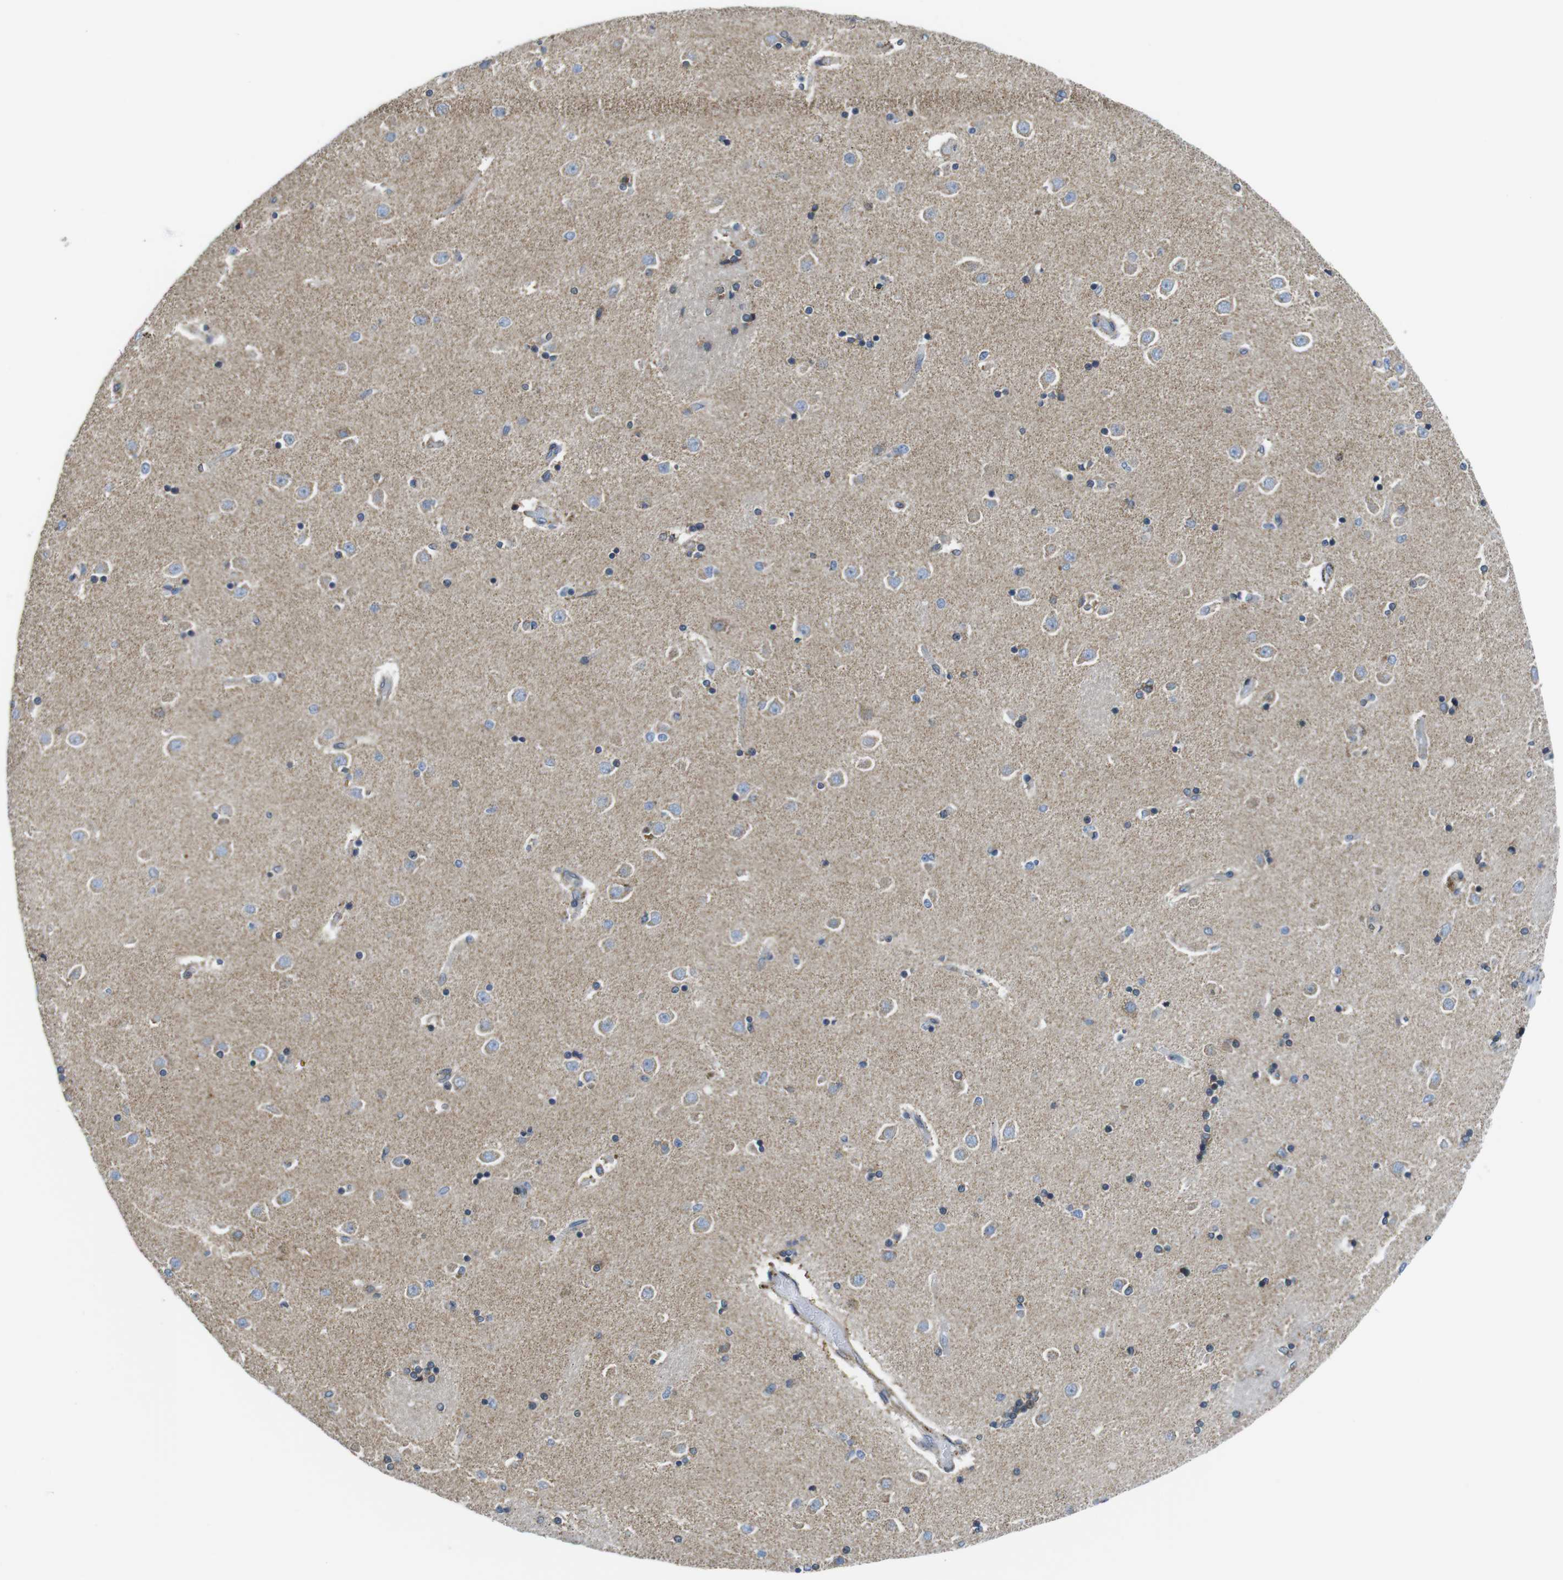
{"staining": {"intensity": "moderate", "quantity": "25%-75%", "location": "cytoplasmic/membranous"}, "tissue": "caudate", "cell_type": "Glial cells", "image_type": "normal", "snomed": [{"axis": "morphology", "description": "Normal tissue, NOS"}, {"axis": "topography", "description": "Lateral ventricle wall"}], "caption": "The photomicrograph demonstrates a brown stain indicating the presence of a protein in the cytoplasmic/membranous of glial cells in caudate. (DAB (3,3'-diaminobenzidine) IHC, brown staining for protein, blue staining for nuclei).", "gene": "KCNE3", "patient": {"sex": "female", "age": 54}}